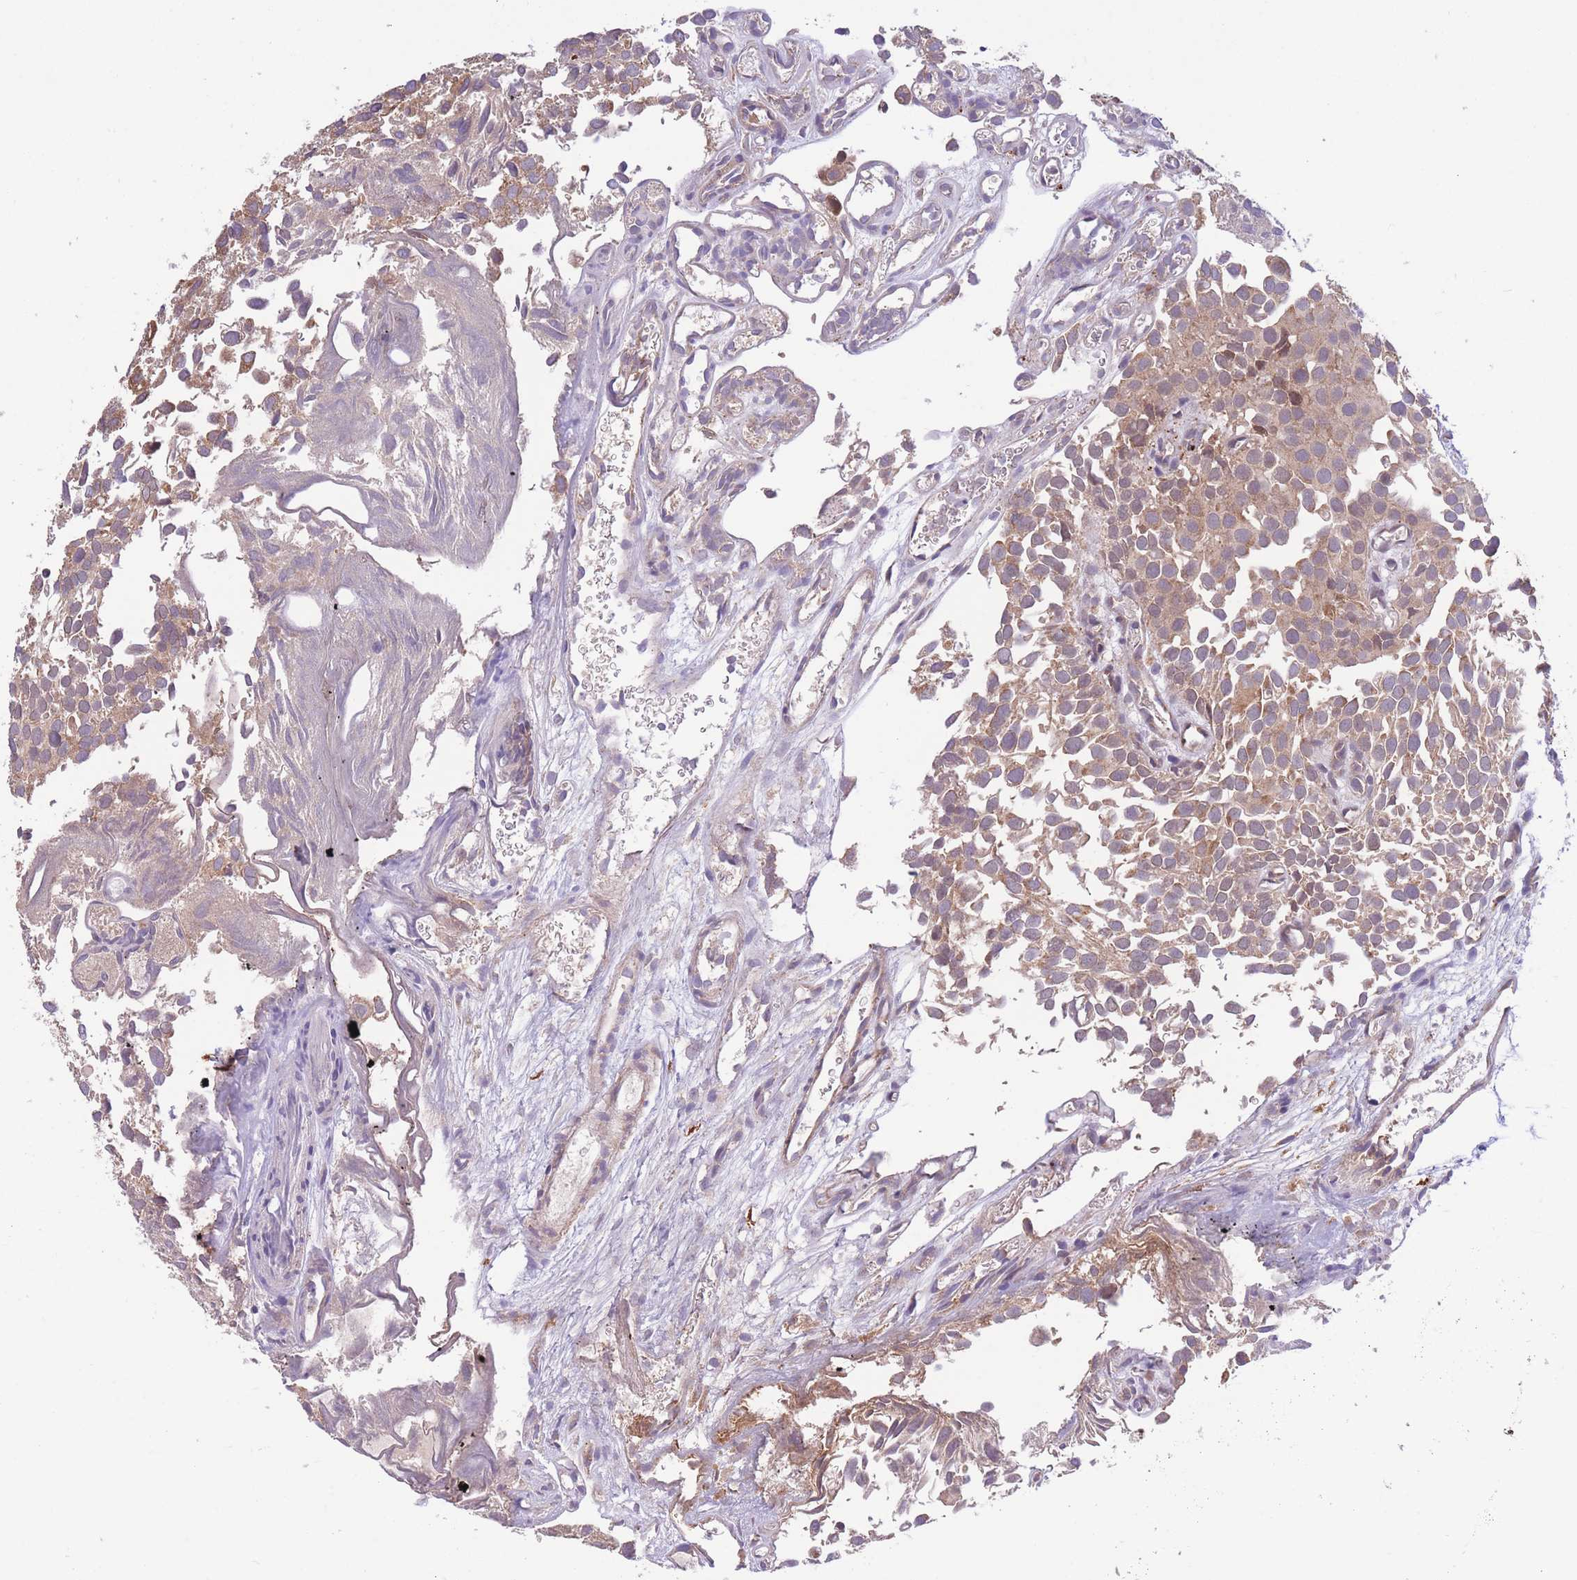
{"staining": {"intensity": "moderate", "quantity": ">75%", "location": "cytoplasmic/membranous"}, "tissue": "urothelial cancer", "cell_type": "Tumor cells", "image_type": "cancer", "snomed": [{"axis": "morphology", "description": "Urothelial carcinoma, Low grade"}, {"axis": "topography", "description": "Urinary bladder"}], "caption": "This image displays urothelial cancer stained with immunohistochemistry (IHC) to label a protein in brown. The cytoplasmic/membranous of tumor cells show moderate positivity for the protein. Nuclei are counter-stained blue.", "gene": "ATP13A2", "patient": {"sex": "male", "age": 88}}